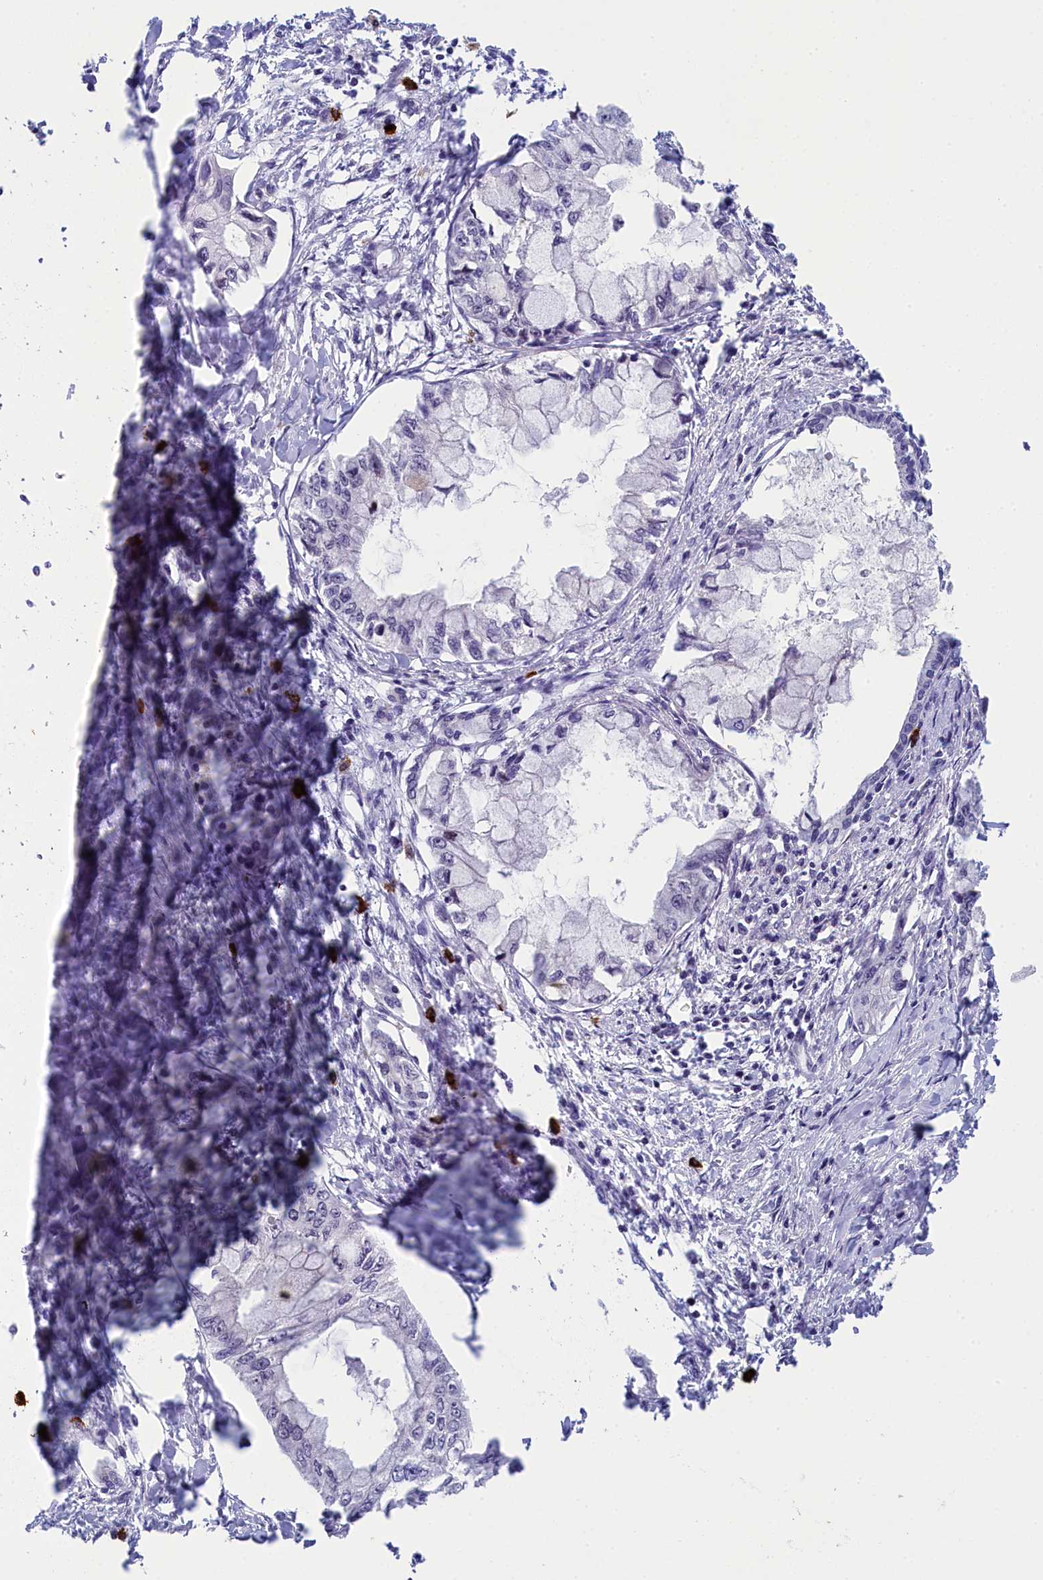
{"staining": {"intensity": "negative", "quantity": "none", "location": "none"}, "tissue": "pancreatic cancer", "cell_type": "Tumor cells", "image_type": "cancer", "snomed": [{"axis": "morphology", "description": "Adenocarcinoma, NOS"}, {"axis": "topography", "description": "Pancreas"}], "caption": "IHC histopathology image of neoplastic tissue: human adenocarcinoma (pancreatic) stained with DAB (3,3'-diaminobenzidine) demonstrates no significant protein staining in tumor cells.", "gene": "CCL23", "patient": {"sex": "male", "age": 48}}